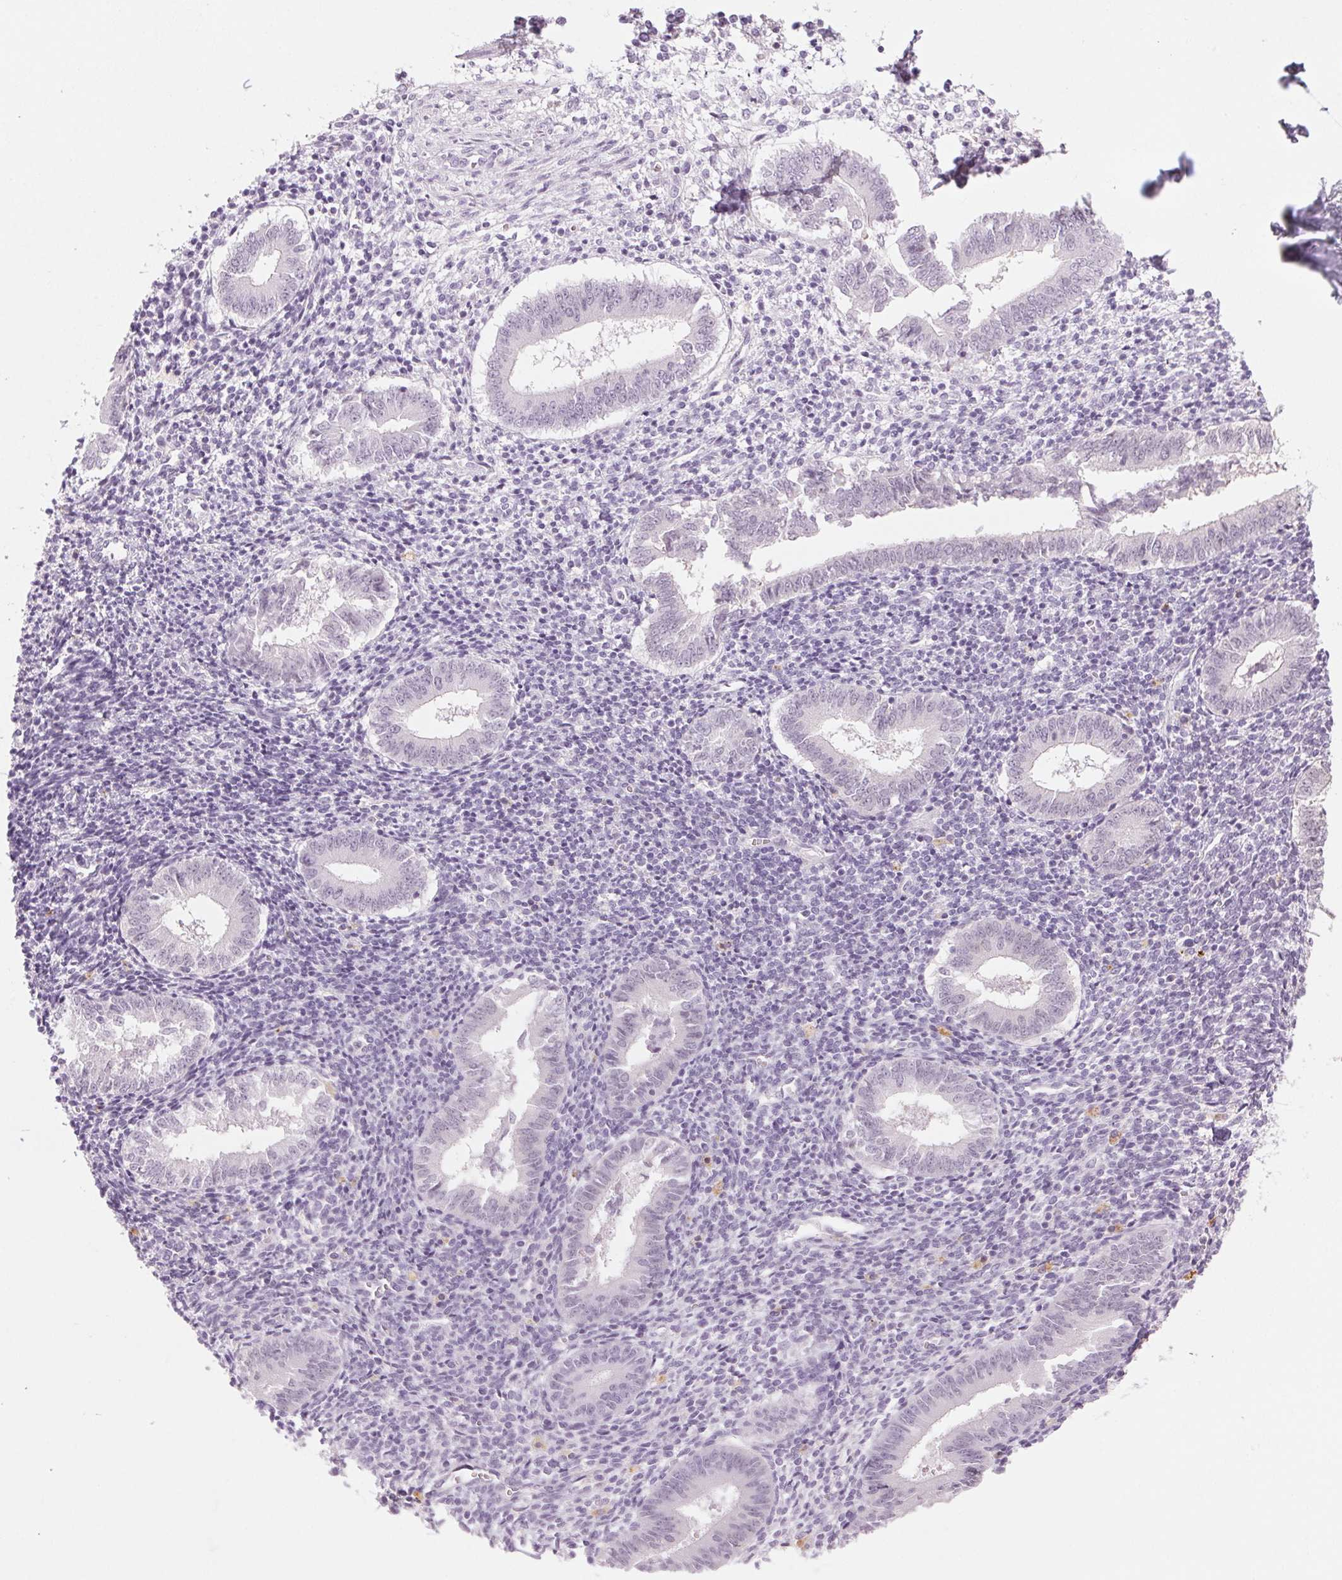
{"staining": {"intensity": "negative", "quantity": "none", "location": "none"}, "tissue": "endometrium", "cell_type": "Cells in endometrial stroma", "image_type": "normal", "snomed": [{"axis": "morphology", "description": "Normal tissue, NOS"}, {"axis": "topography", "description": "Endometrium"}], "caption": "This histopathology image is of unremarkable endometrium stained with IHC to label a protein in brown with the nuclei are counter-stained blue. There is no expression in cells in endometrial stroma. (Brightfield microscopy of DAB immunohistochemistry at high magnification).", "gene": "MPO", "patient": {"sex": "female", "age": 25}}